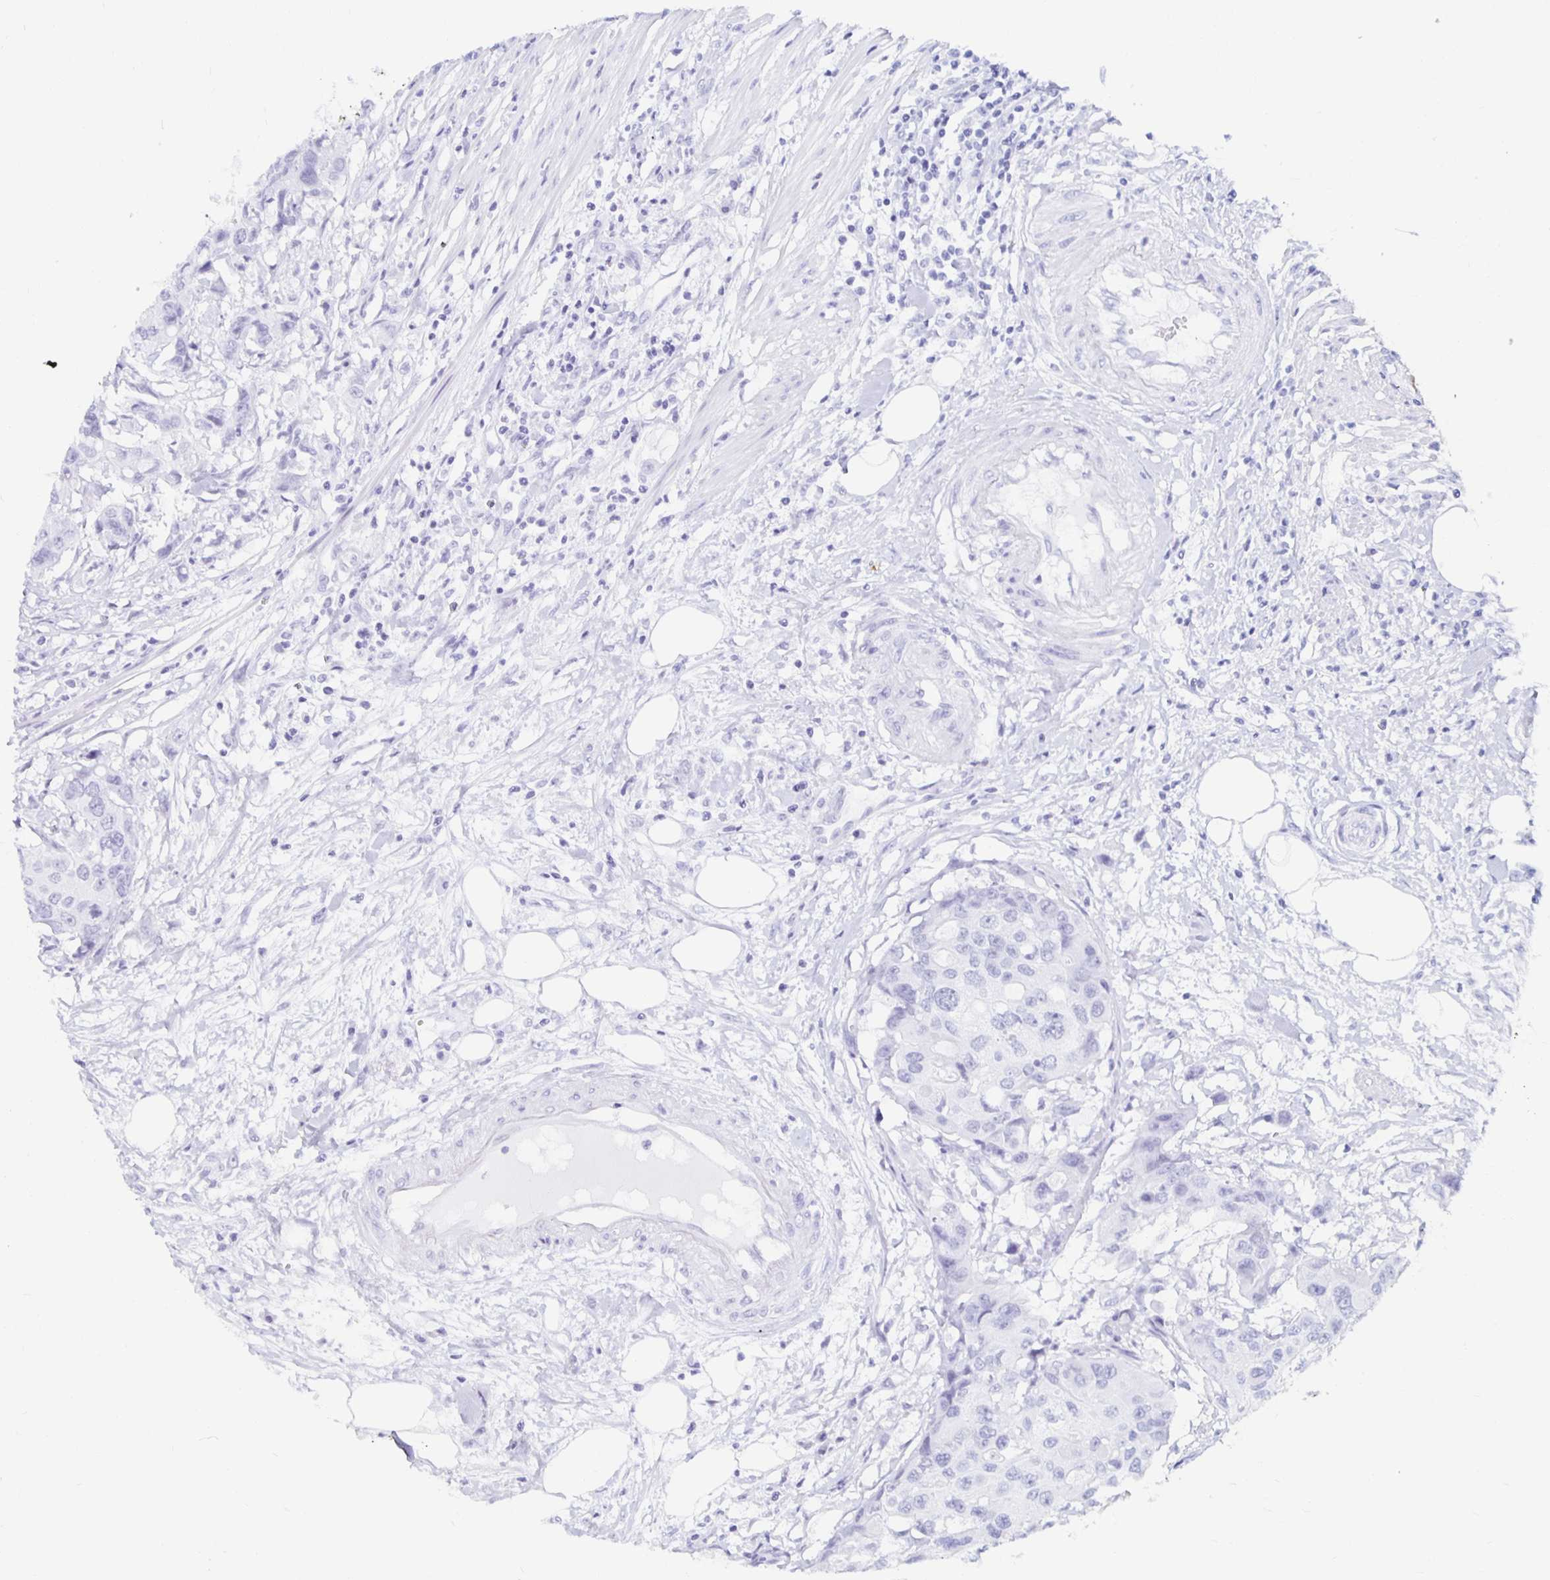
{"staining": {"intensity": "negative", "quantity": "none", "location": "none"}, "tissue": "colorectal cancer", "cell_type": "Tumor cells", "image_type": "cancer", "snomed": [{"axis": "morphology", "description": "Adenocarcinoma, NOS"}, {"axis": "topography", "description": "Colon"}], "caption": "Colorectal cancer was stained to show a protein in brown. There is no significant positivity in tumor cells.", "gene": "KCNQ2", "patient": {"sex": "male", "age": 77}}